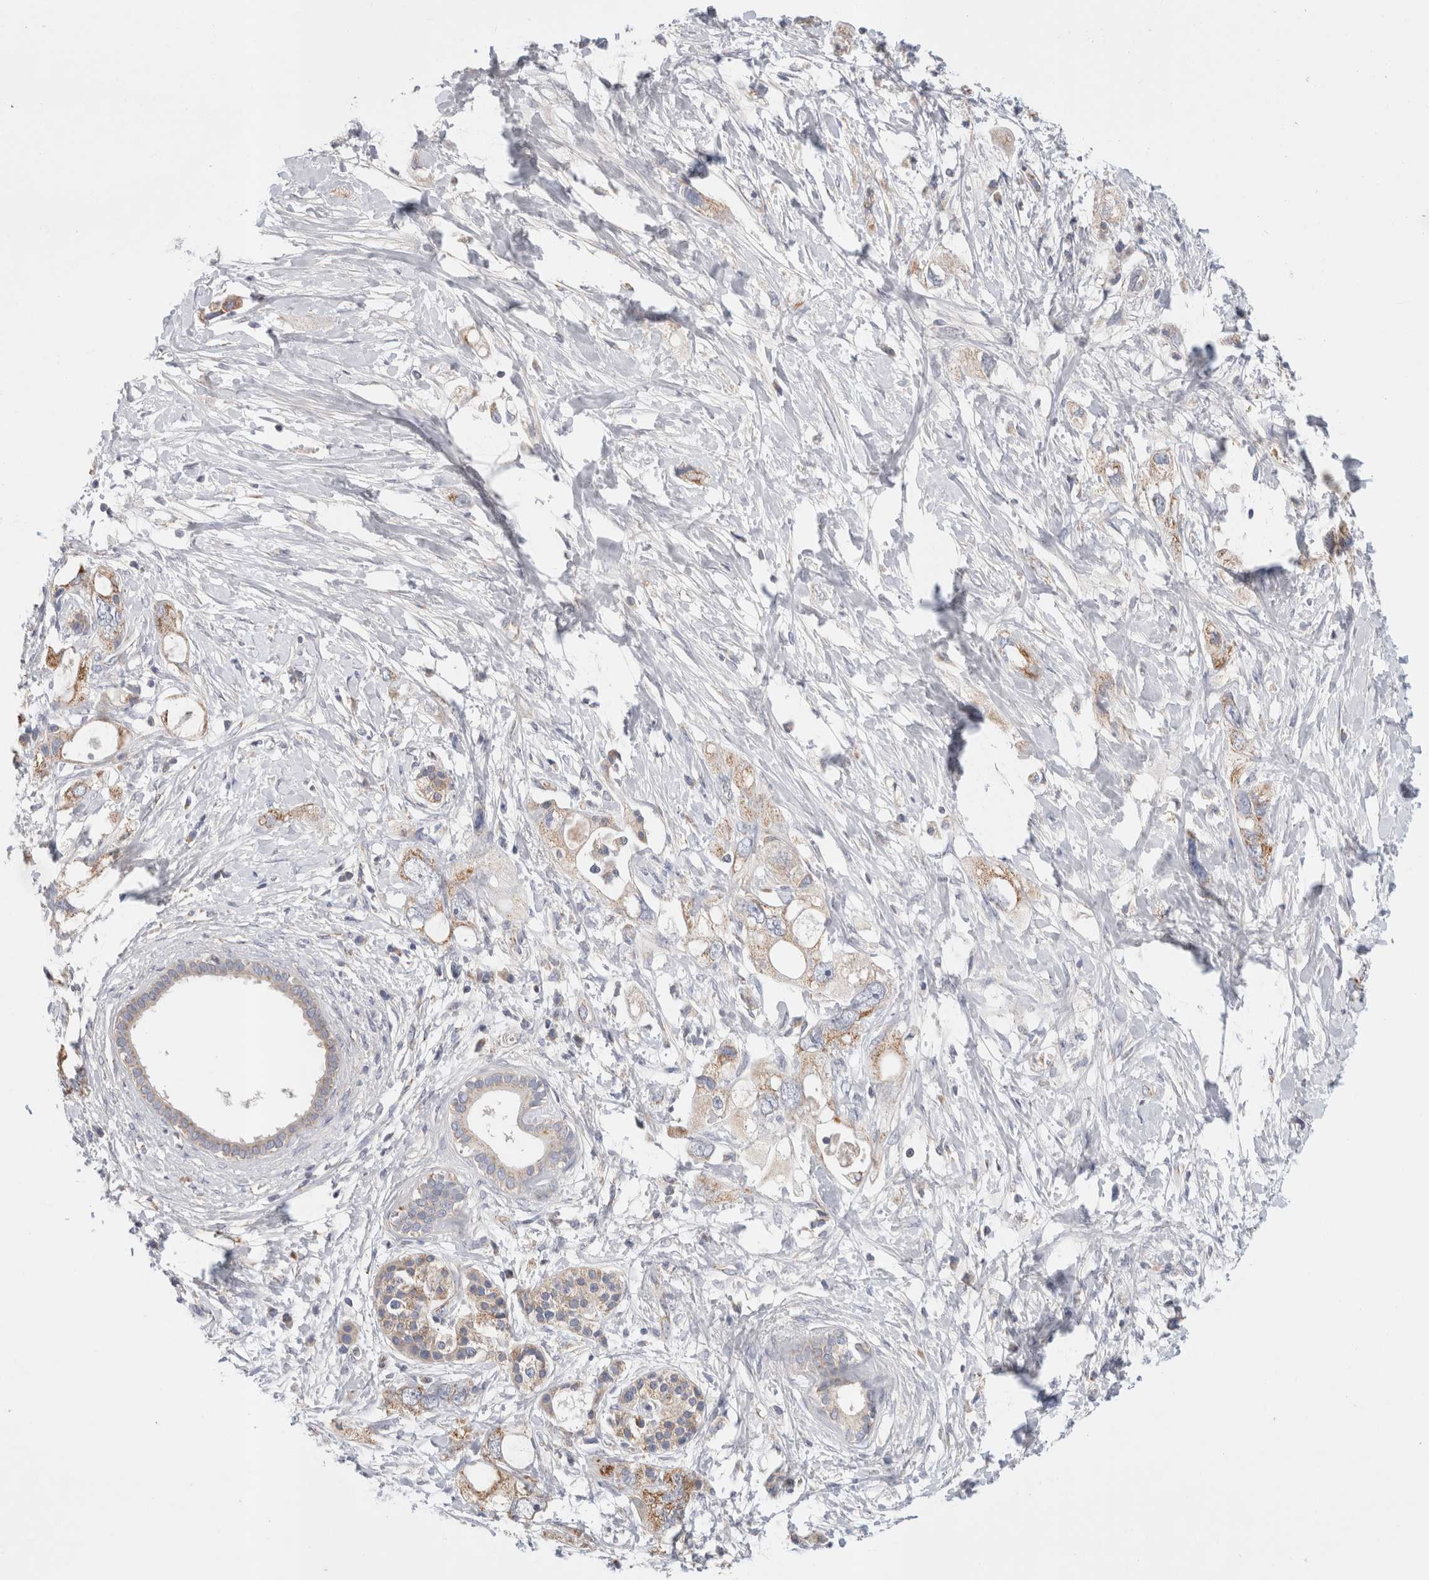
{"staining": {"intensity": "weak", "quantity": ">75%", "location": "cytoplasmic/membranous"}, "tissue": "pancreatic cancer", "cell_type": "Tumor cells", "image_type": "cancer", "snomed": [{"axis": "morphology", "description": "Adenocarcinoma, NOS"}, {"axis": "topography", "description": "Pancreas"}], "caption": "Protein expression analysis of human pancreatic cancer reveals weak cytoplasmic/membranous expression in about >75% of tumor cells. The protein is shown in brown color, while the nuclei are stained blue.", "gene": "IARS2", "patient": {"sex": "female", "age": 56}}